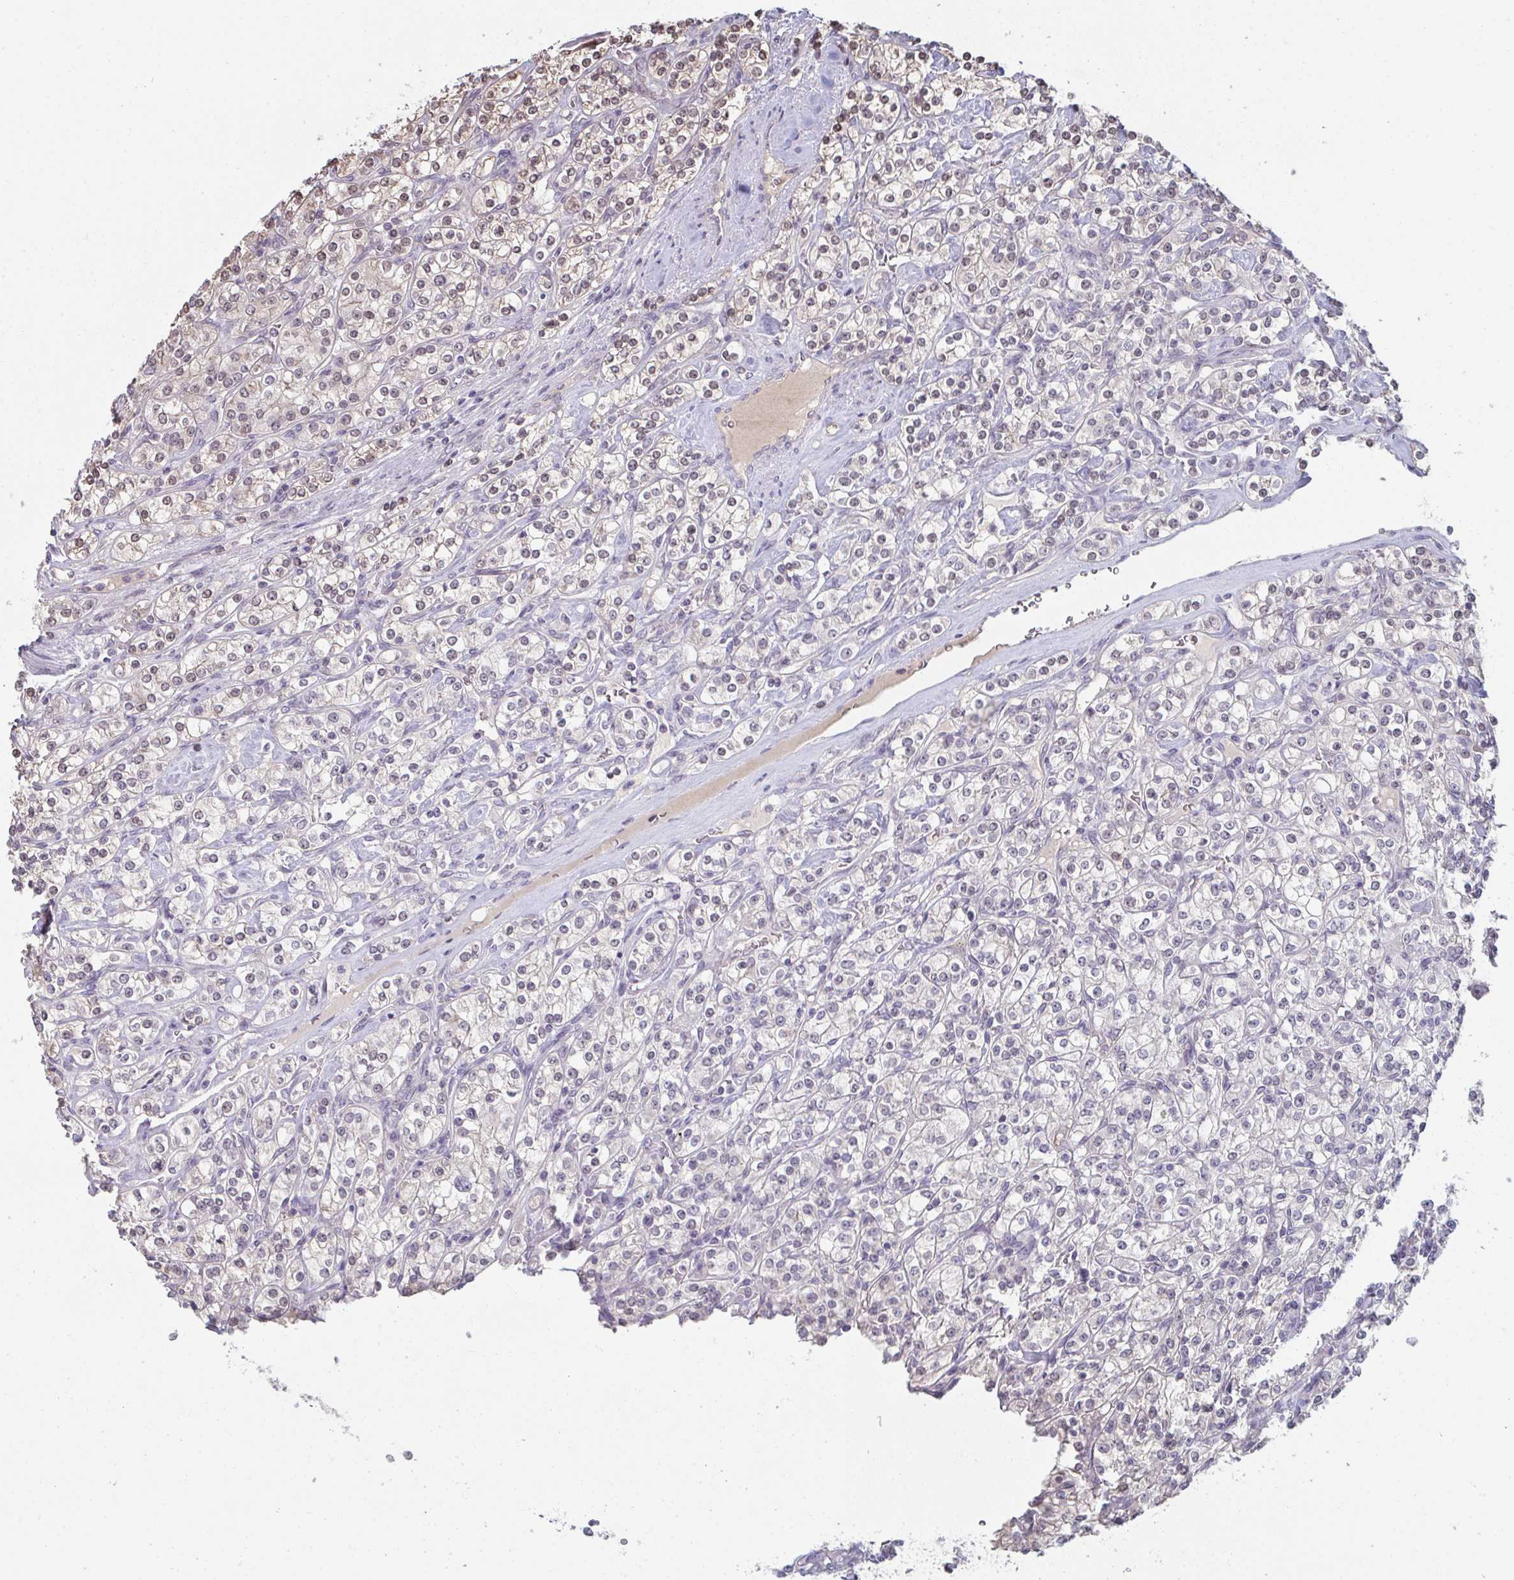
{"staining": {"intensity": "weak", "quantity": "<25%", "location": "cytoplasmic/membranous,nuclear"}, "tissue": "renal cancer", "cell_type": "Tumor cells", "image_type": "cancer", "snomed": [{"axis": "morphology", "description": "Adenocarcinoma, NOS"}, {"axis": "topography", "description": "Kidney"}], "caption": "This is an immunohistochemistry (IHC) image of renal cancer (adenocarcinoma). There is no positivity in tumor cells.", "gene": "ZNF214", "patient": {"sex": "male", "age": 77}}